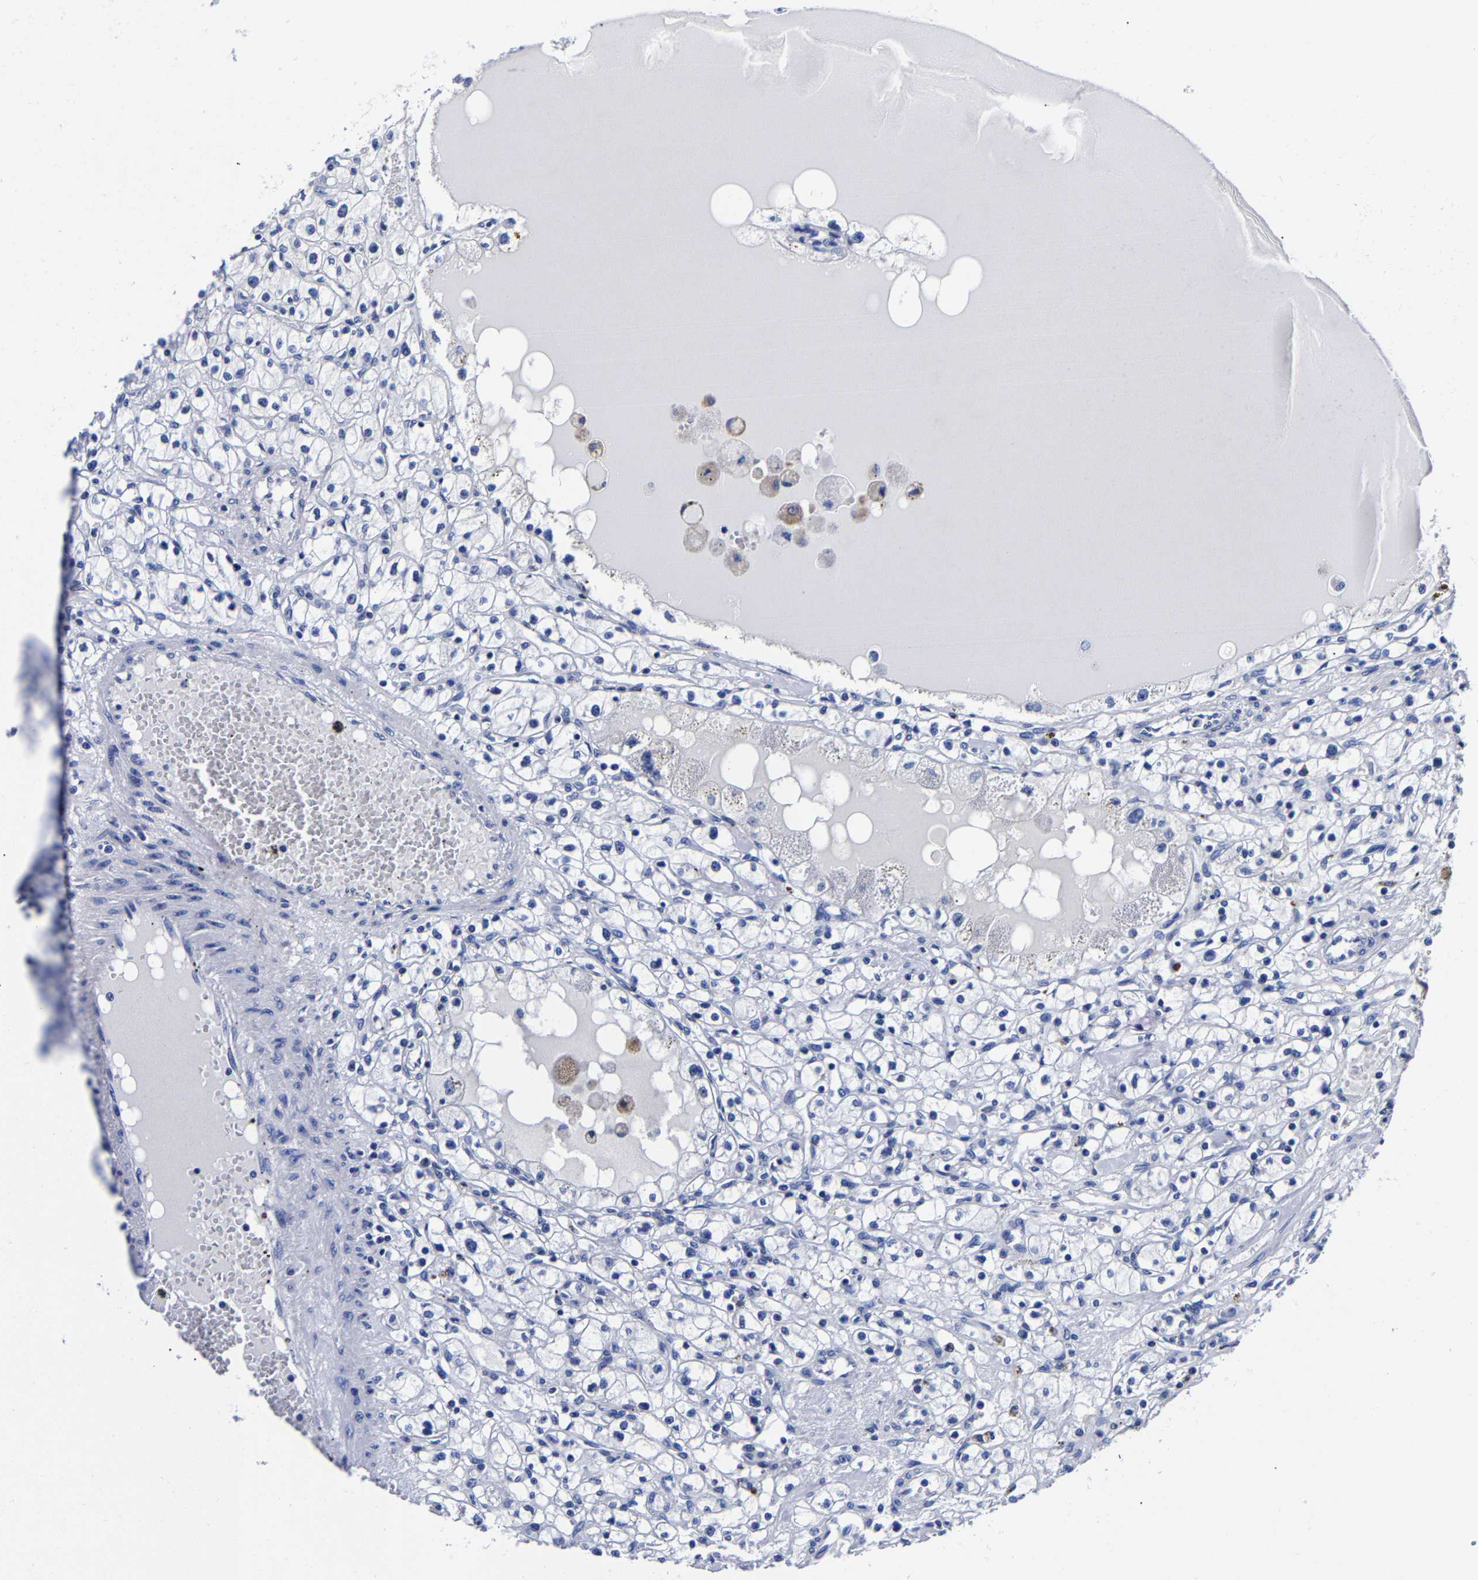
{"staining": {"intensity": "negative", "quantity": "none", "location": "none"}, "tissue": "renal cancer", "cell_type": "Tumor cells", "image_type": "cancer", "snomed": [{"axis": "morphology", "description": "Adenocarcinoma, NOS"}, {"axis": "topography", "description": "Kidney"}], "caption": "A high-resolution histopathology image shows immunohistochemistry staining of renal cancer, which shows no significant staining in tumor cells.", "gene": "CPA2", "patient": {"sex": "male", "age": 56}}